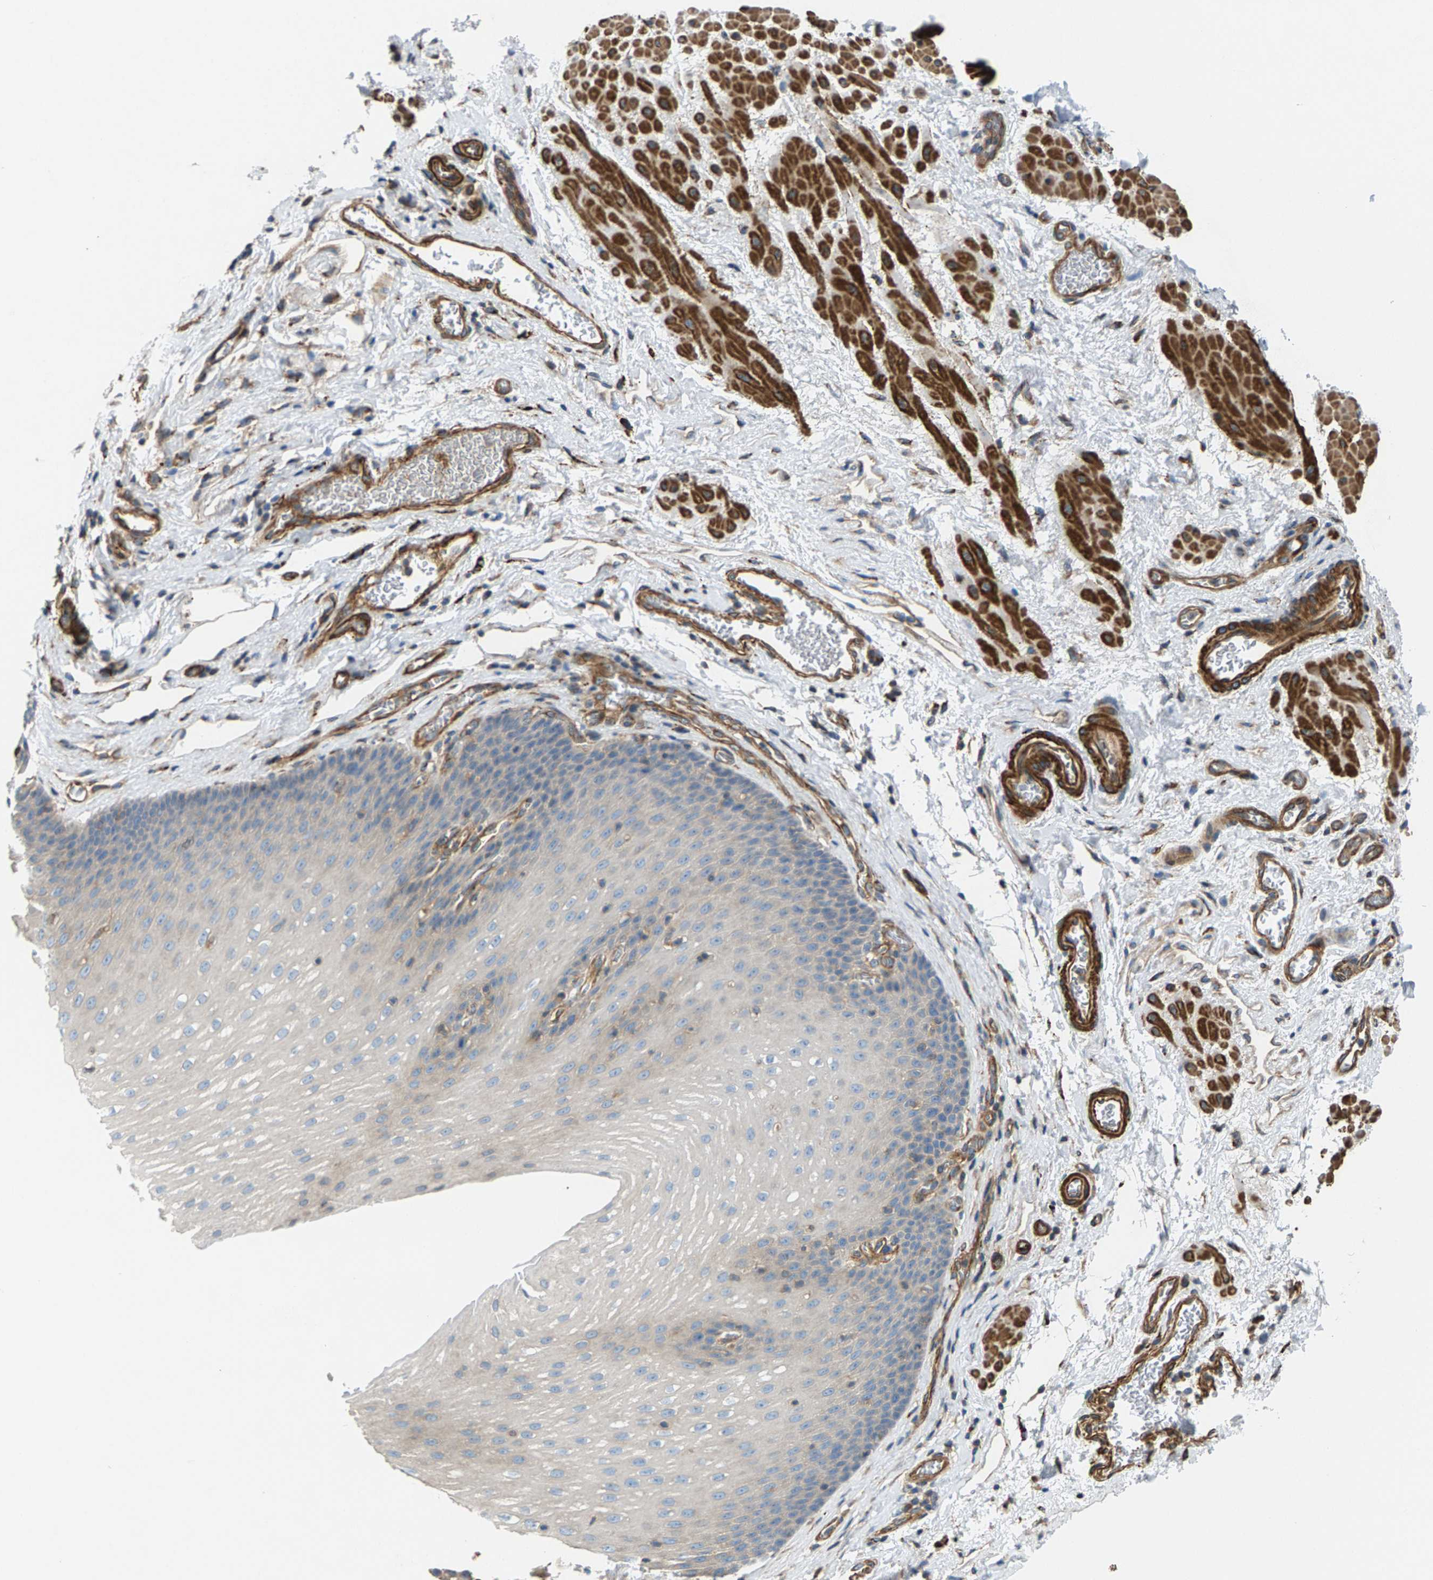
{"staining": {"intensity": "negative", "quantity": "none", "location": "none"}, "tissue": "esophagus", "cell_type": "Squamous epithelial cells", "image_type": "normal", "snomed": [{"axis": "morphology", "description": "Normal tissue, NOS"}, {"axis": "topography", "description": "Esophagus"}], "caption": "Immunohistochemistry (IHC) micrograph of benign human esophagus stained for a protein (brown), which shows no staining in squamous epithelial cells.", "gene": "PDCL", "patient": {"sex": "male", "age": 48}}